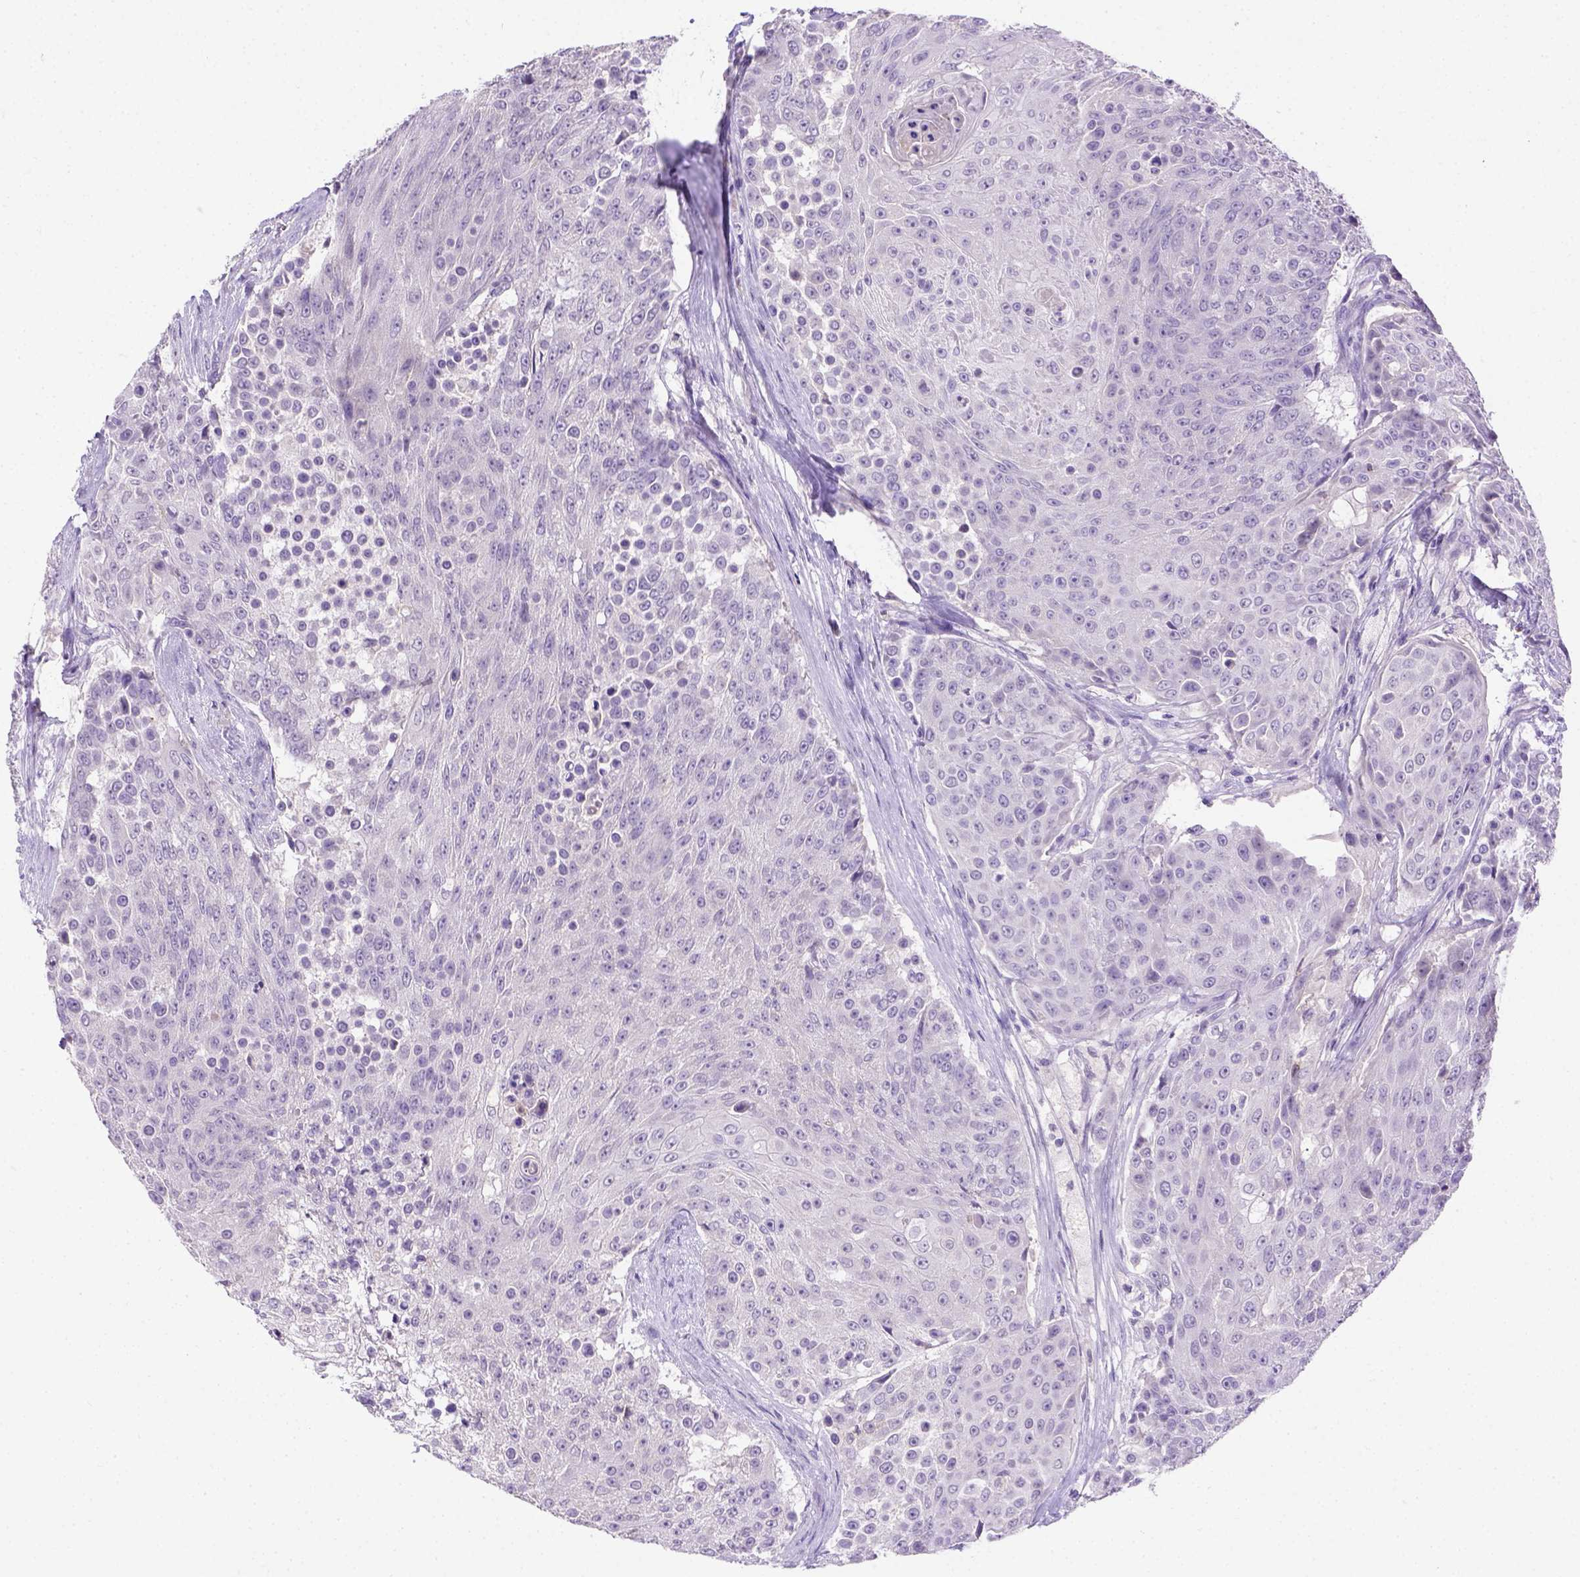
{"staining": {"intensity": "negative", "quantity": "none", "location": "none"}, "tissue": "urothelial cancer", "cell_type": "Tumor cells", "image_type": "cancer", "snomed": [{"axis": "morphology", "description": "Urothelial carcinoma, High grade"}, {"axis": "topography", "description": "Urinary bladder"}], "caption": "This is an immunohistochemistry (IHC) histopathology image of urothelial cancer. There is no expression in tumor cells.", "gene": "B3GAT1", "patient": {"sex": "female", "age": 63}}